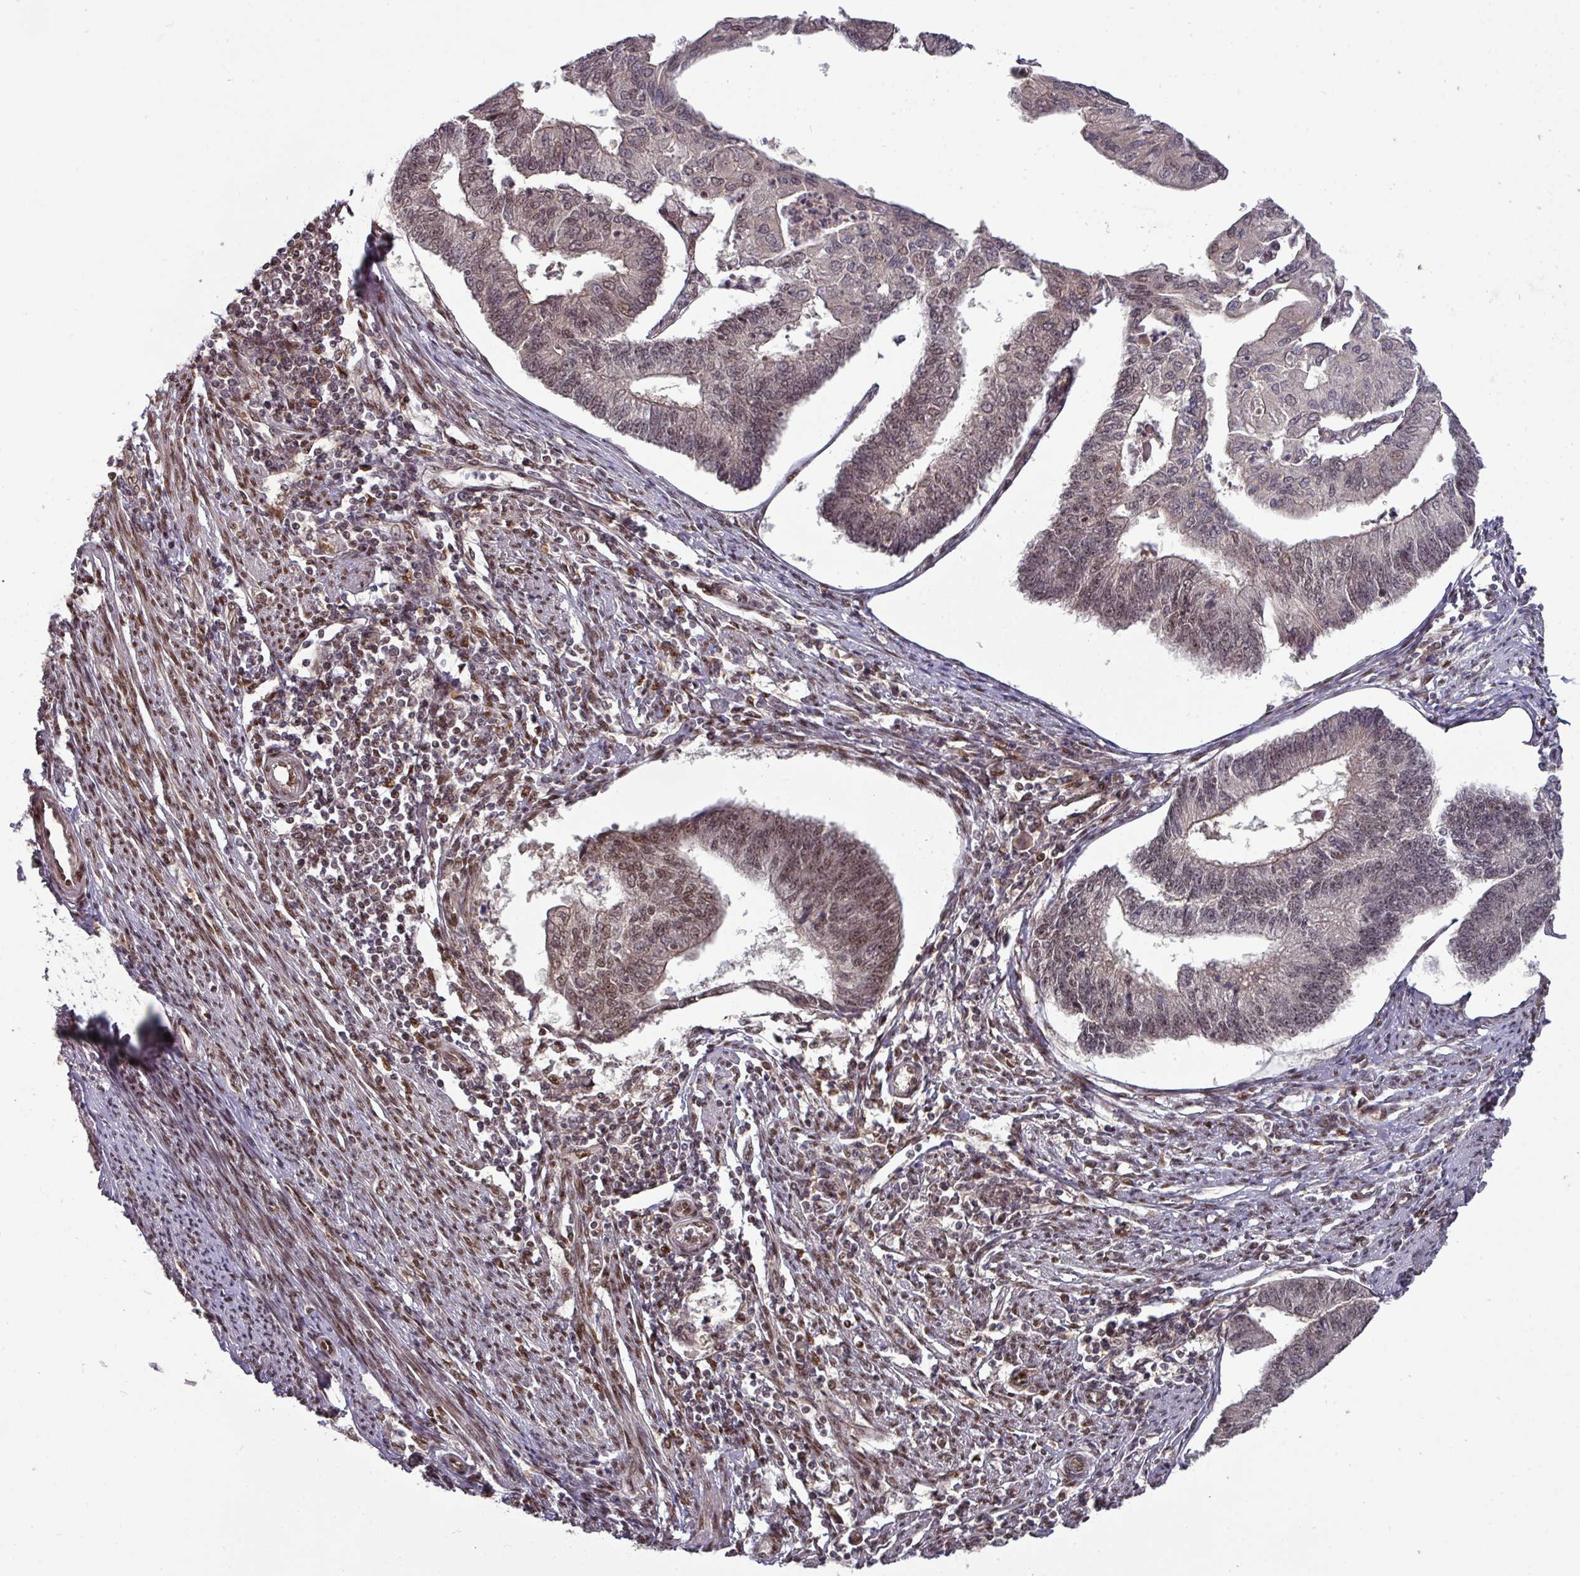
{"staining": {"intensity": "moderate", "quantity": "<25%", "location": "nuclear"}, "tissue": "endometrial cancer", "cell_type": "Tumor cells", "image_type": "cancer", "snomed": [{"axis": "morphology", "description": "Adenocarcinoma, NOS"}, {"axis": "topography", "description": "Endometrium"}], "caption": "Human endometrial adenocarcinoma stained with a protein marker demonstrates moderate staining in tumor cells.", "gene": "CIC", "patient": {"sex": "female", "age": 56}}